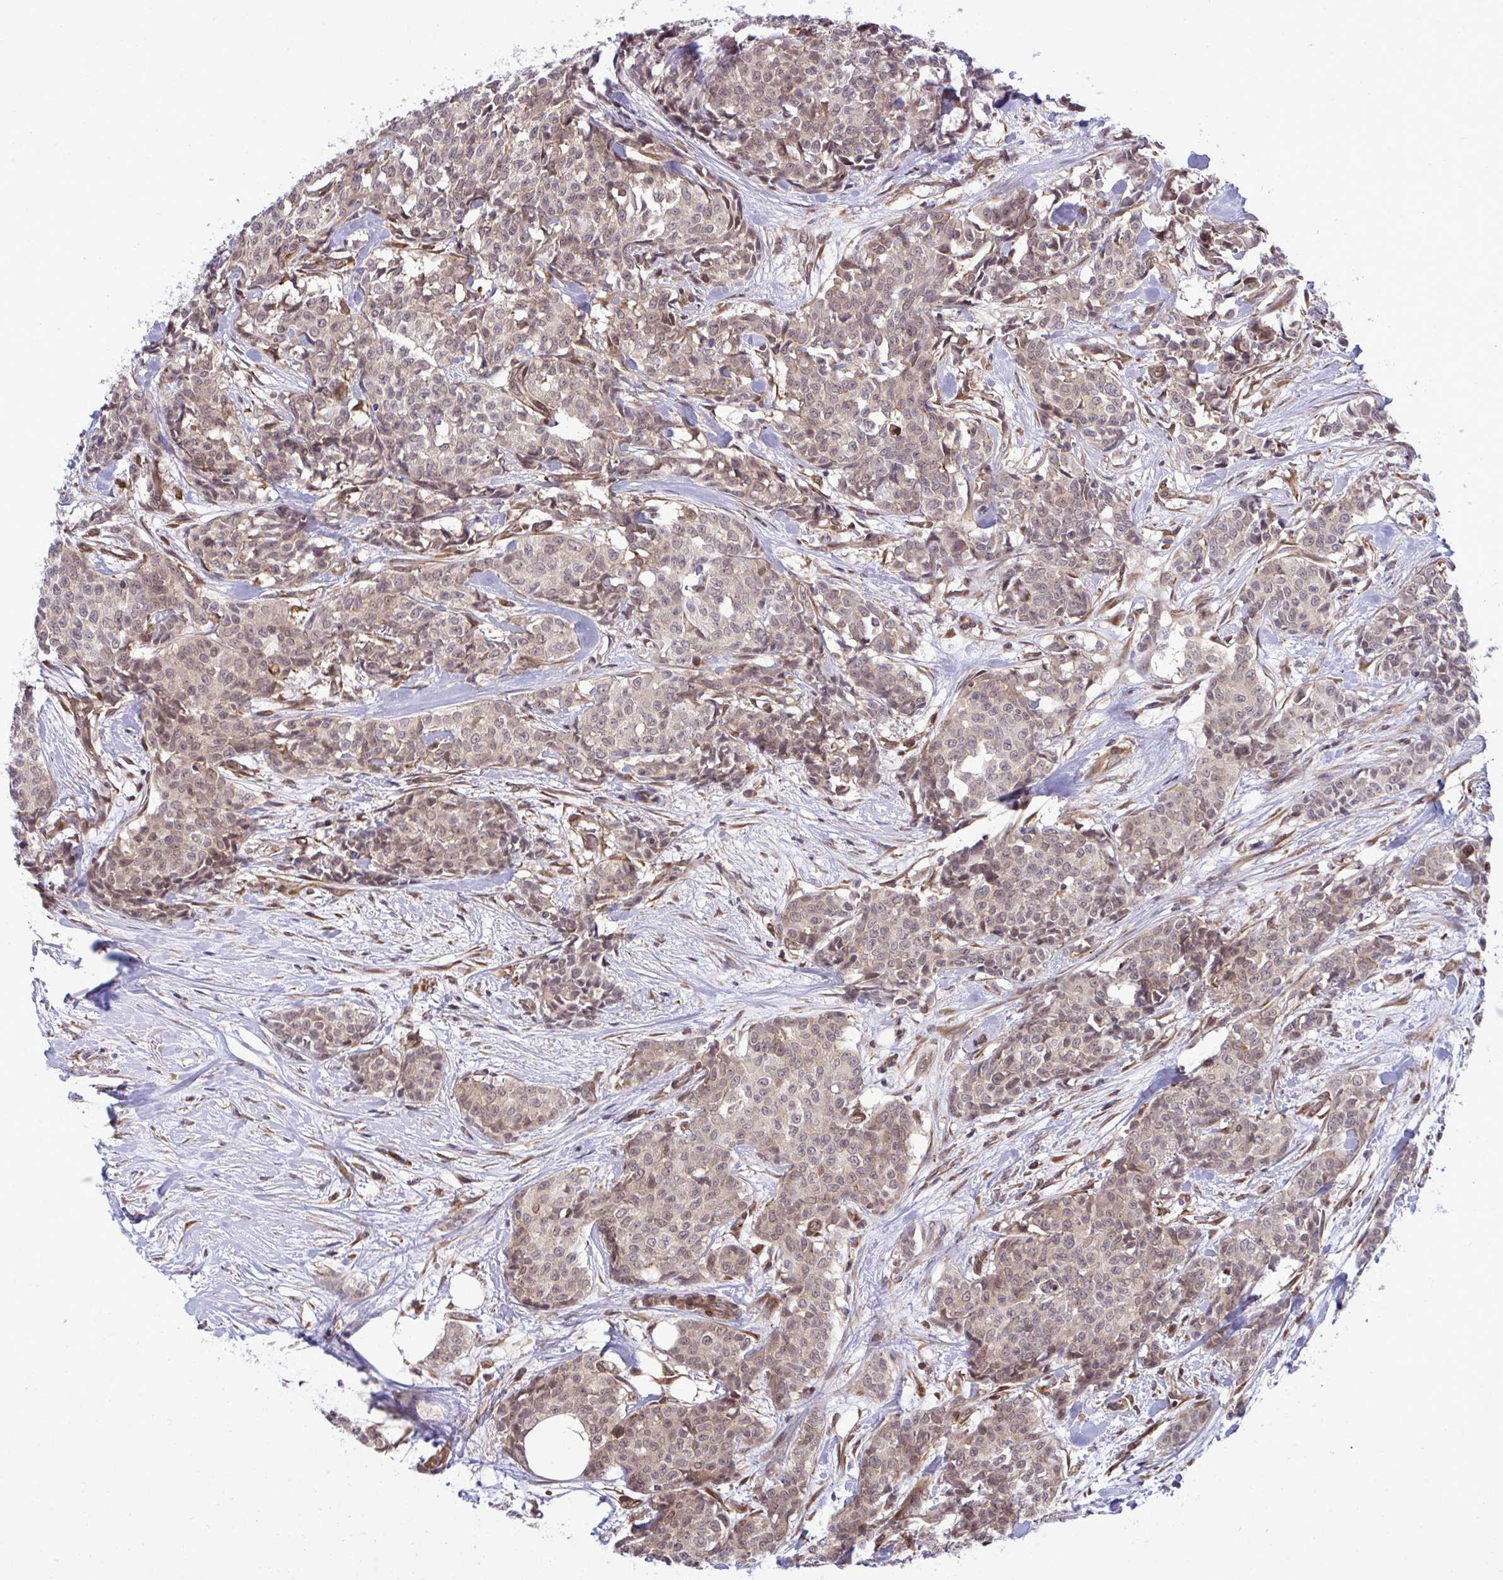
{"staining": {"intensity": "weak", "quantity": "25%-75%", "location": "cytoplasmic/membranous,nuclear"}, "tissue": "breast cancer", "cell_type": "Tumor cells", "image_type": "cancer", "snomed": [{"axis": "morphology", "description": "Duct carcinoma"}, {"axis": "topography", "description": "Breast"}], "caption": "Immunohistochemical staining of human breast cancer displays low levels of weak cytoplasmic/membranous and nuclear positivity in approximately 25%-75% of tumor cells.", "gene": "RPS15", "patient": {"sex": "female", "age": 91}}